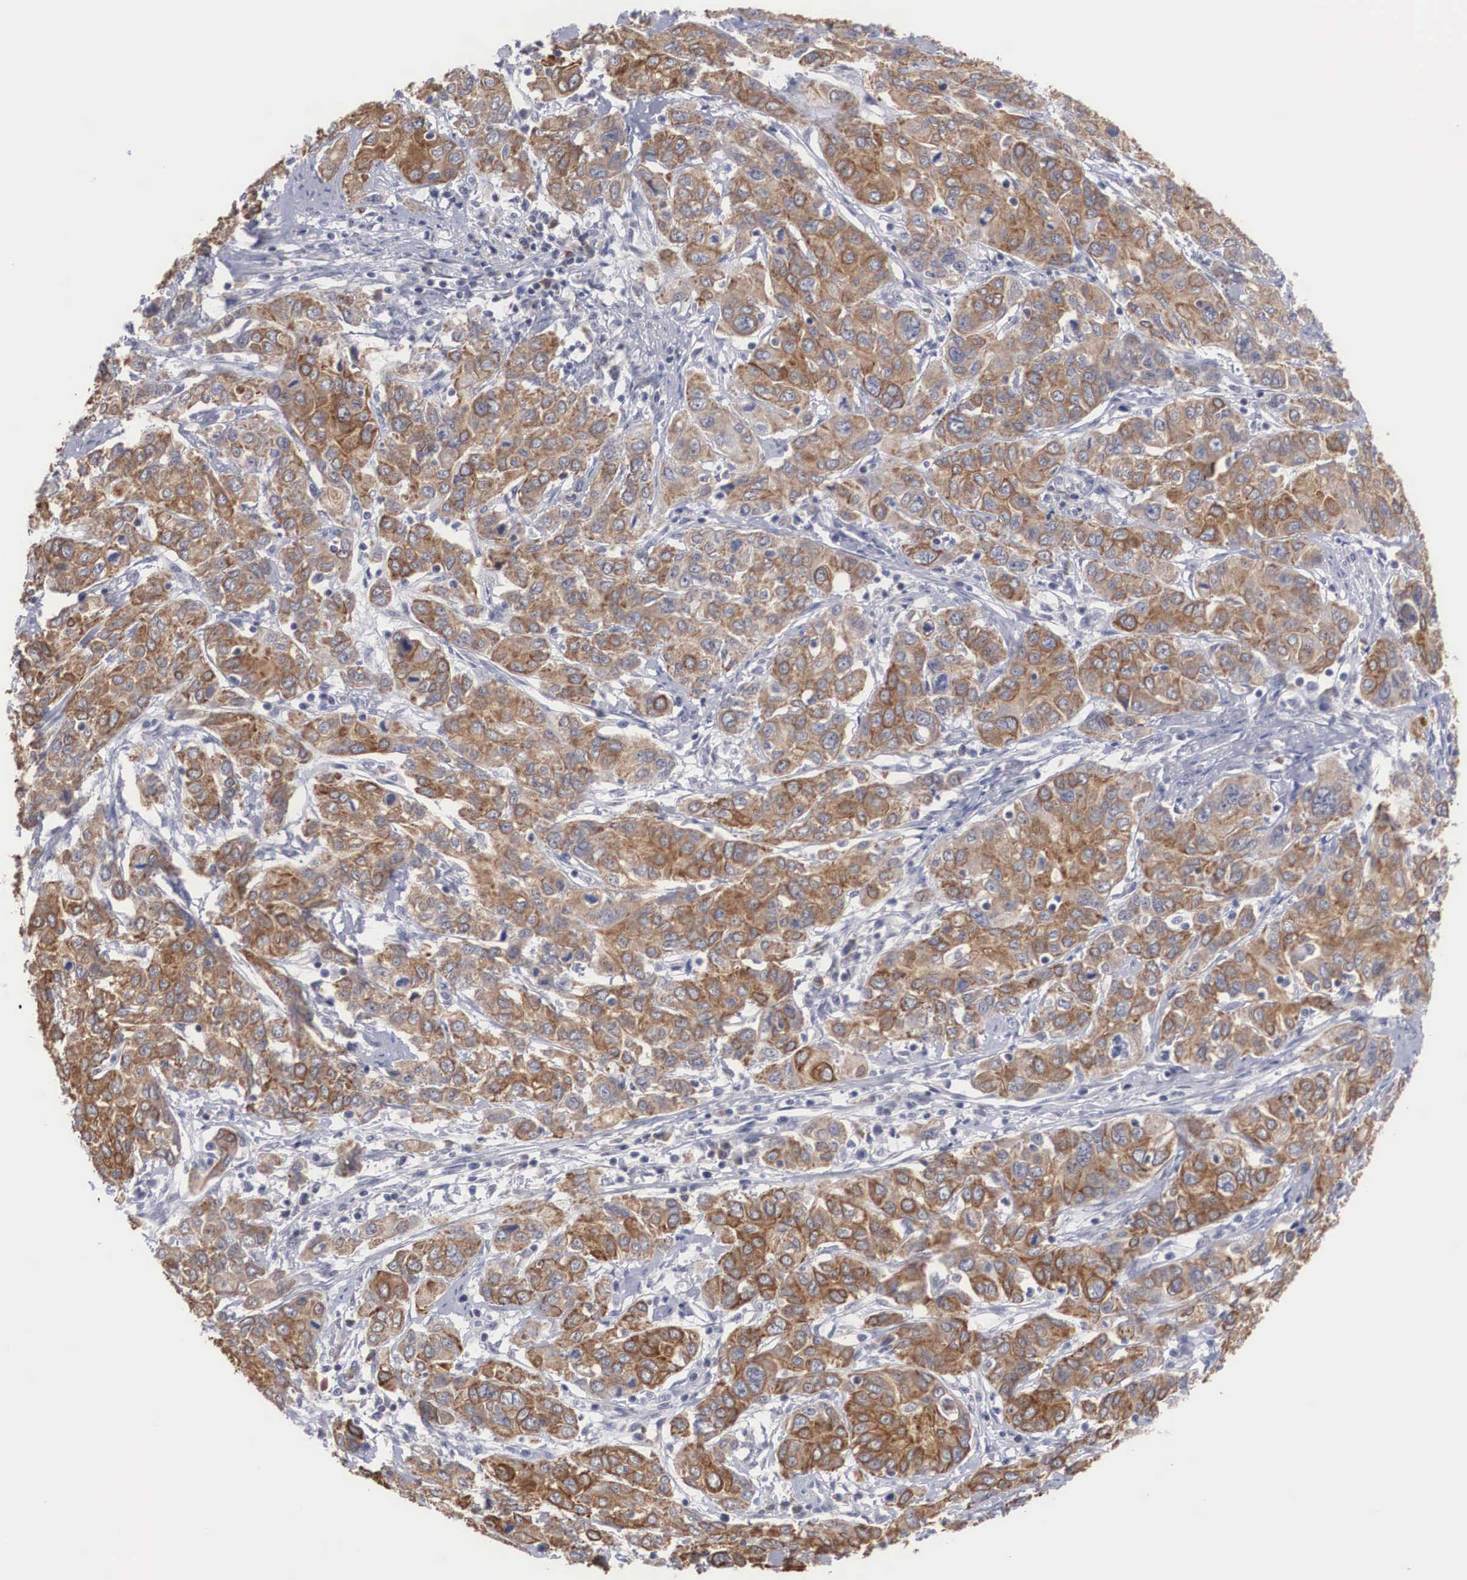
{"staining": {"intensity": "strong", "quantity": "25%-75%", "location": "cytoplasmic/membranous"}, "tissue": "cervical cancer", "cell_type": "Tumor cells", "image_type": "cancer", "snomed": [{"axis": "morphology", "description": "Squamous cell carcinoma, NOS"}, {"axis": "topography", "description": "Cervix"}], "caption": "Immunohistochemistry (IHC) histopathology image of neoplastic tissue: cervical squamous cell carcinoma stained using immunohistochemistry exhibits high levels of strong protein expression localized specifically in the cytoplasmic/membranous of tumor cells, appearing as a cytoplasmic/membranous brown color.", "gene": "WDR89", "patient": {"sex": "female", "age": 38}}